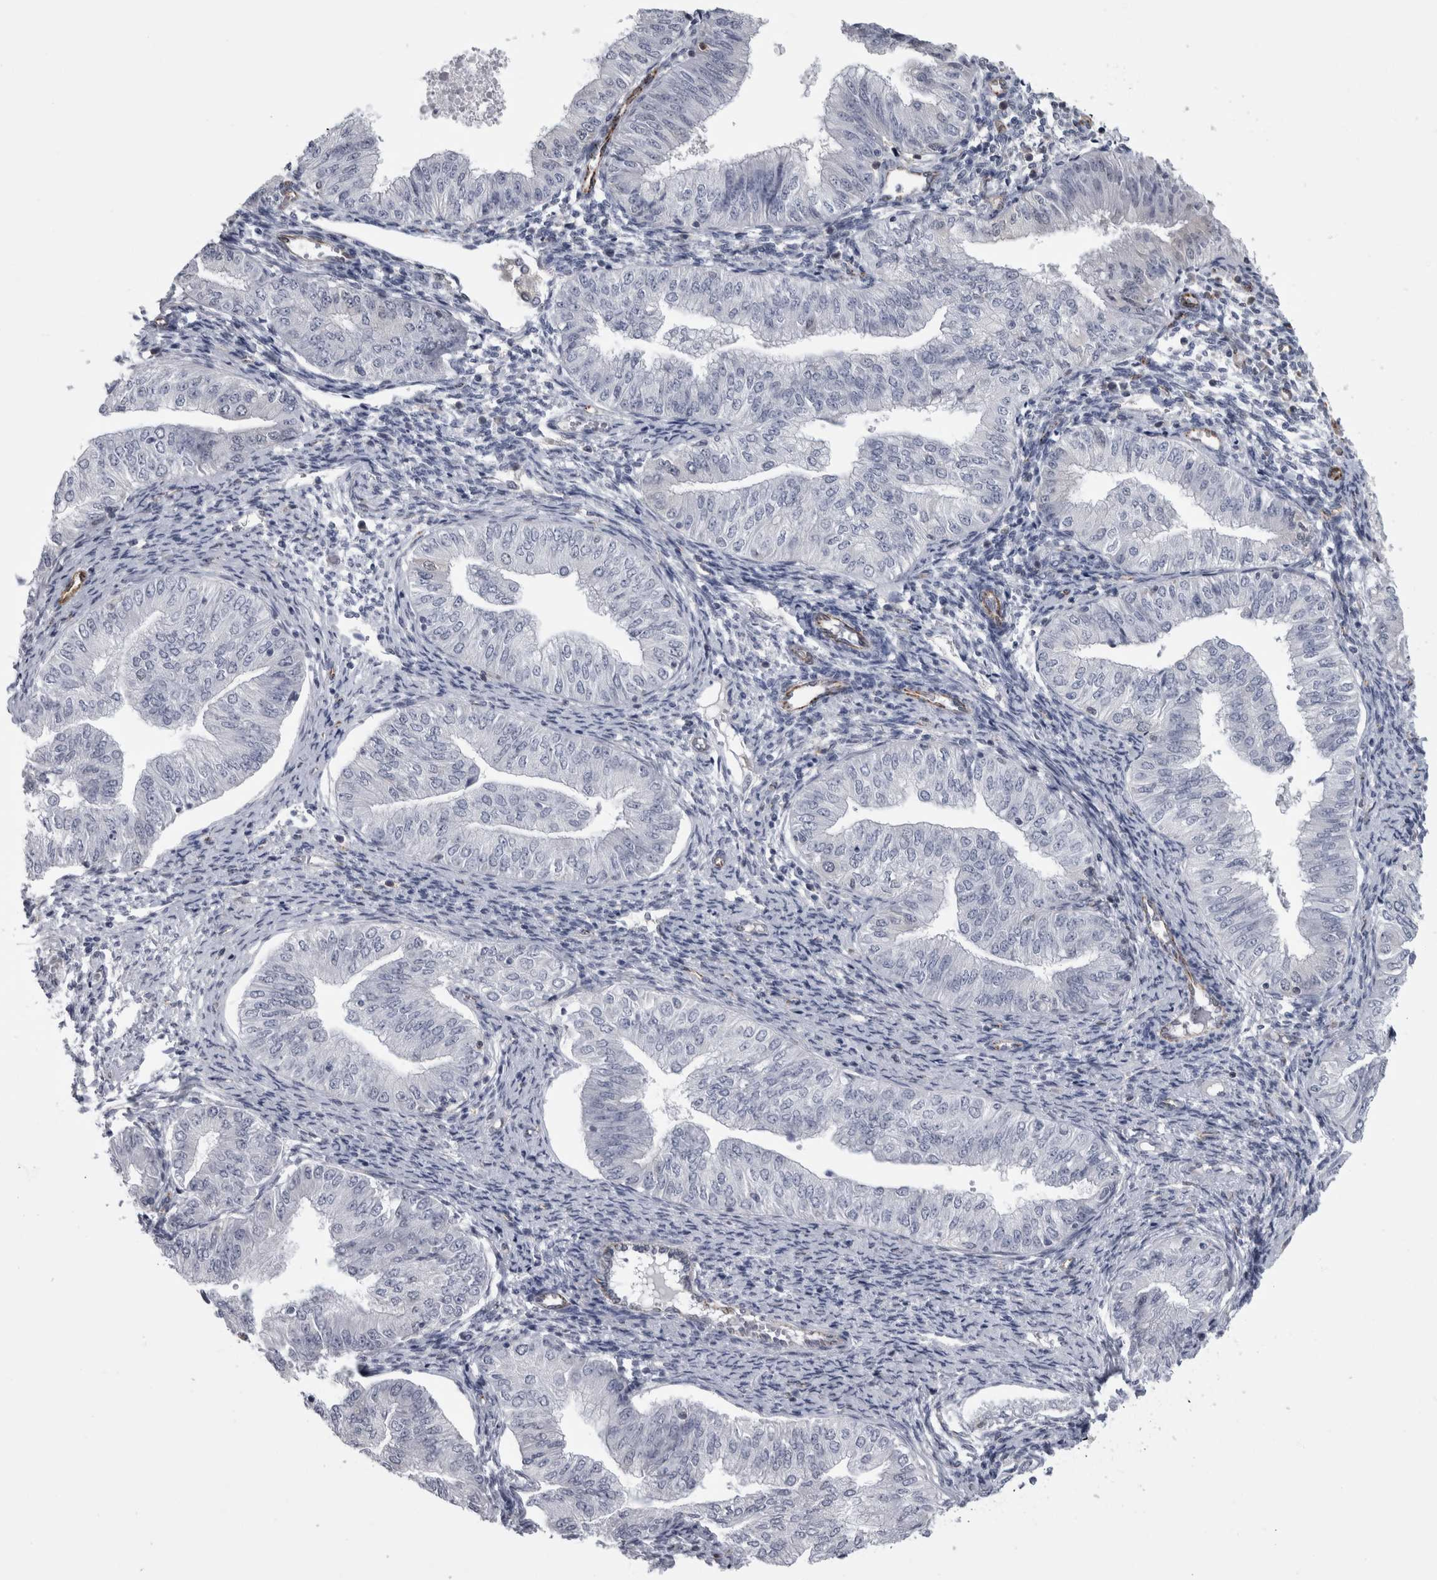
{"staining": {"intensity": "negative", "quantity": "none", "location": "none"}, "tissue": "endometrial cancer", "cell_type": "Tumor cells", "image_type": "cancer", "snomed": [{"axis": "morphology", "description": "Normal tissue, NOS"}, {"axis": "morphology", "description": "Adenocarcinoma, NOS"}, {"axis": "topography", "description": "Endometrium"}], "caption": "Immunohistochemistry histopathology image of endometrial adenocarcinoma stained for a protein (brown), which reveals no staining in tumor cells.", "gene": "ACOT7", "patient": {"sex": "female", "age": 53}}